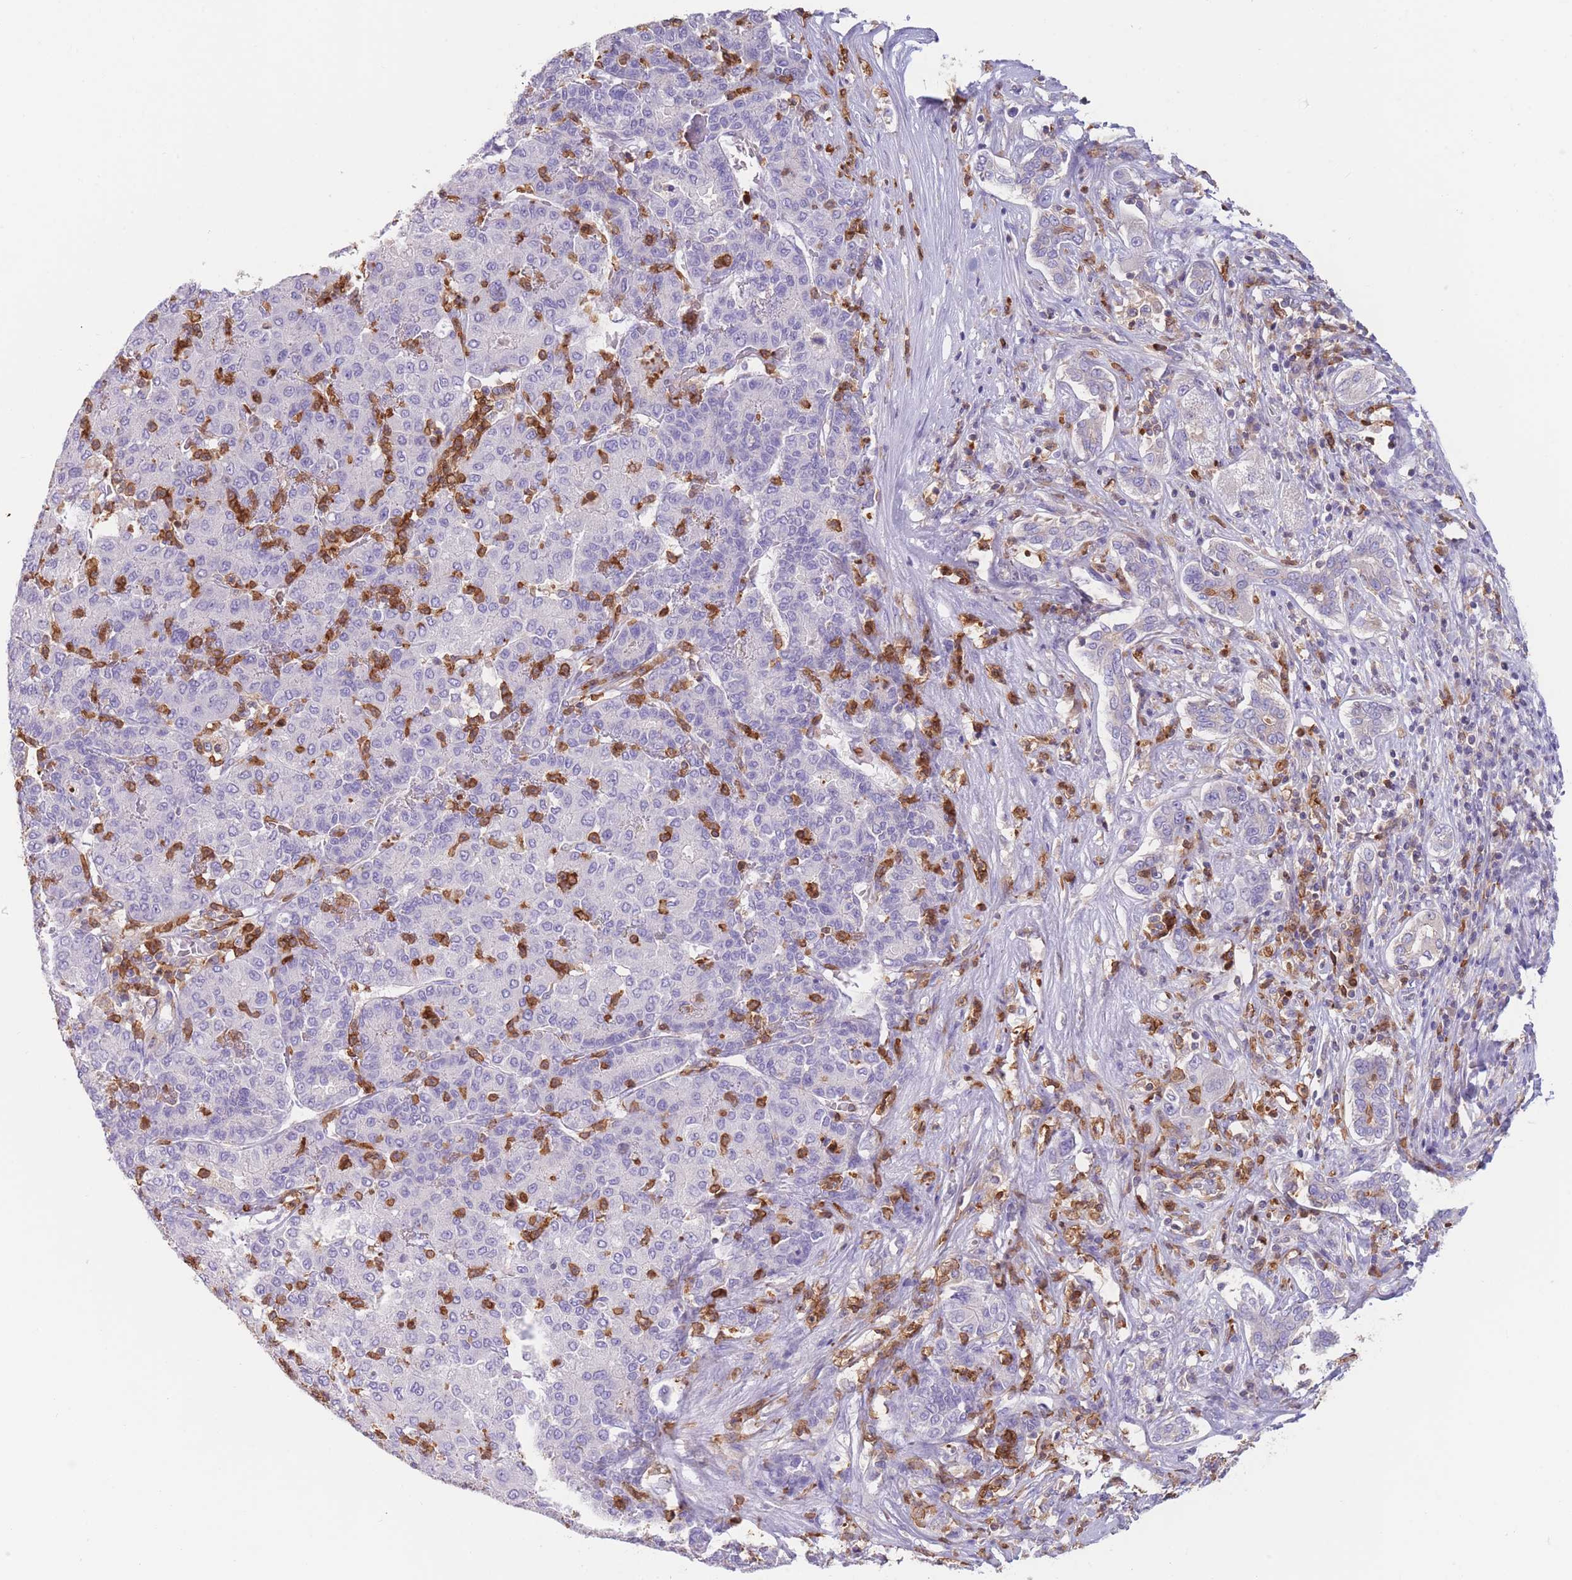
{"staining": {"intensity": "negative", "quantity": "none", "location": "none"}, "tissue": "liver cancer", "cell_type": "Tumor cells", "image_type": "cancer", "snomed": [{"axis": "morphology", "description": "Carcinoma, Hepatocellular, NOS"}, {"axis": "topography", "description": "Liver"}], "caption": "Liver cancer was stained to show a protein in brown. There is no significant staining in tumor cells.", "gene": "ST3GAL4", "patient": {"sex": "male", "age": 65}}